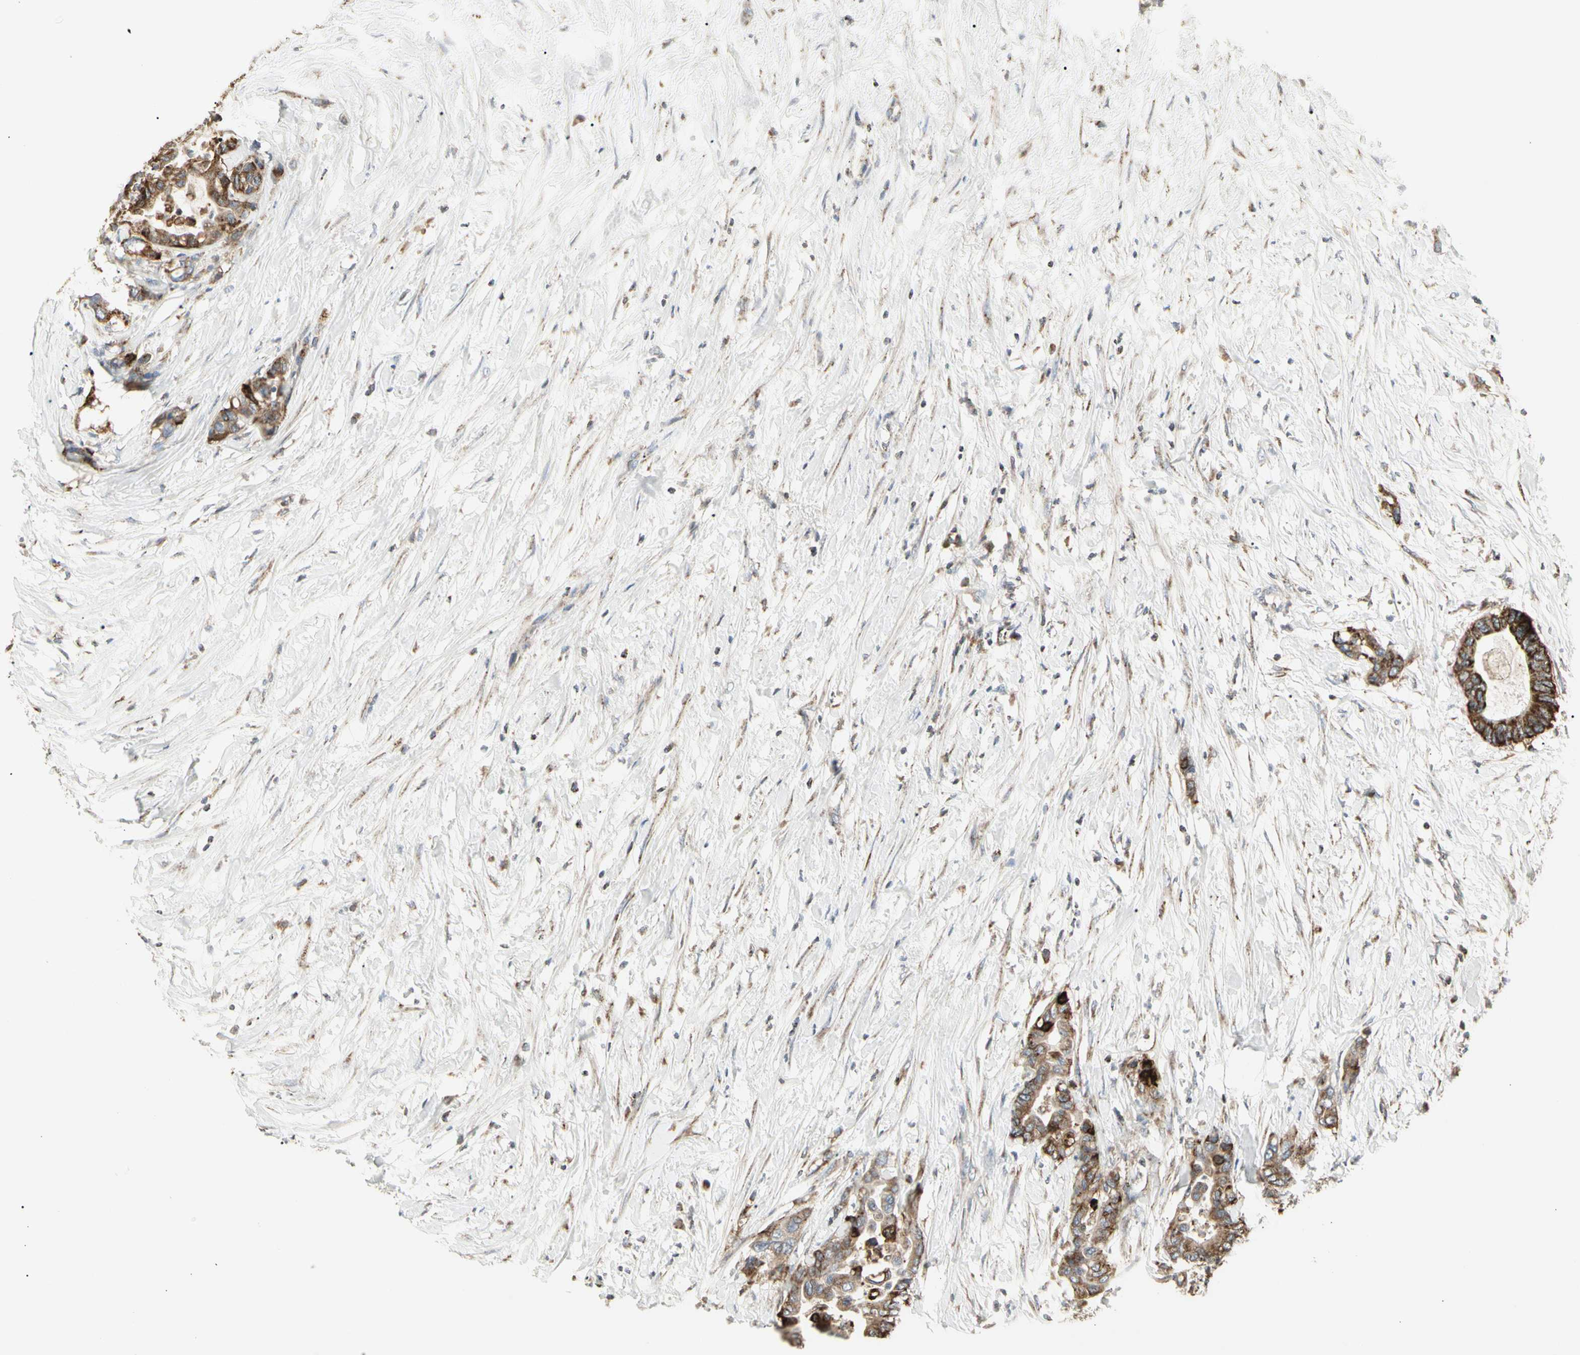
{"staining": {"intensity": "moderate", "quantity": ">75%", "location": "cytoplasmic/membranous"}, "tissue": "colorectal cancer", "cell_type": "Tumor cells", "image_type": "cancer", "snomed": [{"axis": "morphology", "description": "Normal tissue, NOS"}, {"axis": "morphology", "description": "Adenocarcinoma, NOS"}, {"axis": "topography", "description": "Colon"}], "caption": "IHC (DAB) staining of human adenocarcinoma (colorectal) shows moderate cytoplasmic/membranous protein expression in approximately >75% of tumor cells.", "gene": "TMEM176A", "patient": {"sex": "male", "age": 82}}